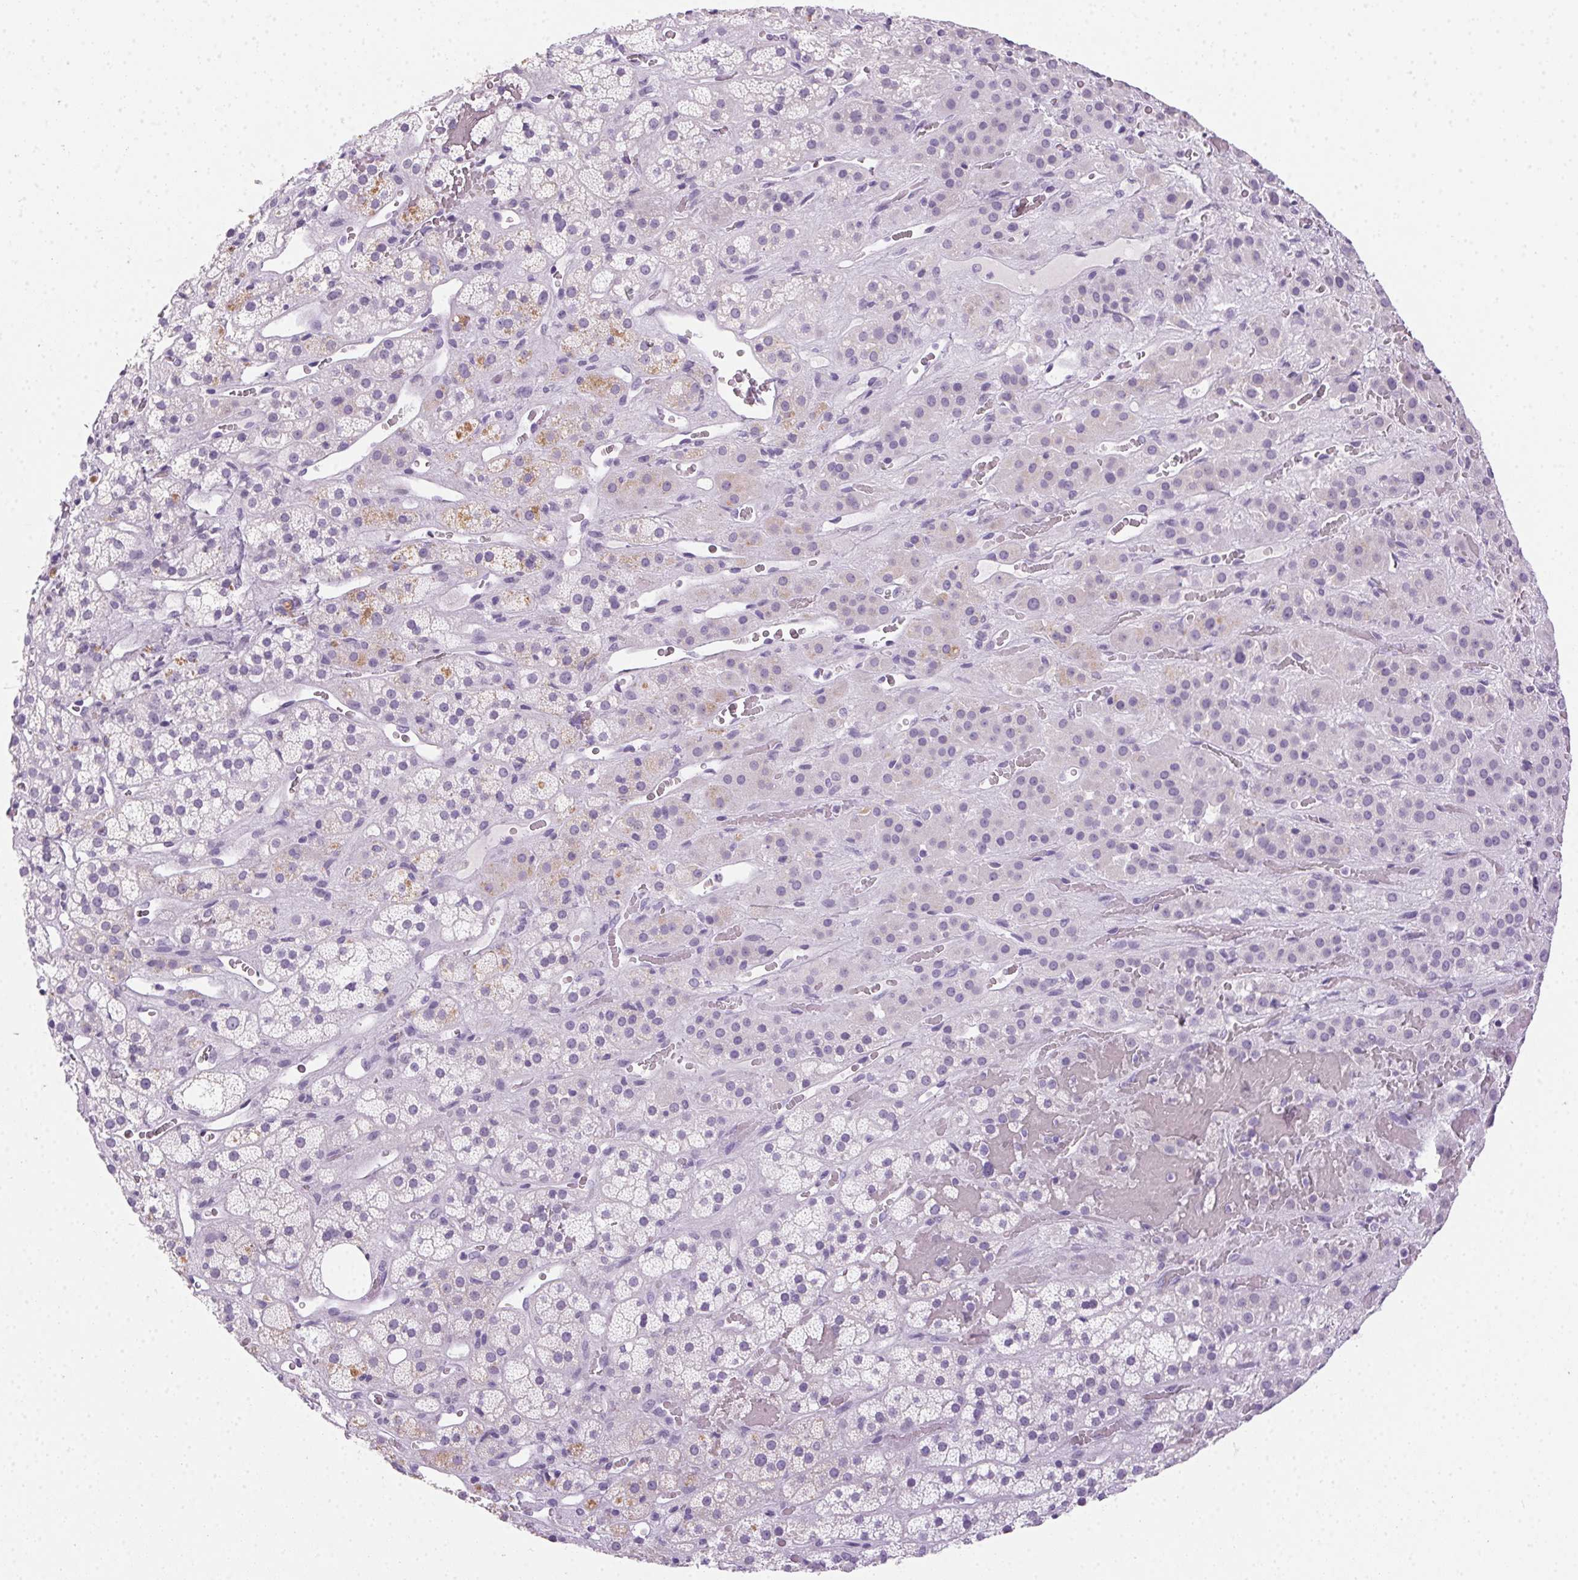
{"staining": {"intensity": "negative", "quantity": "none", "location": "none"}, "tissue": "adrenal gland", "cell_type": "Glandular cells", "image_type": "normal", "snomed": [{"axis": "morphology", "description": "Normal tissue, NOS"}, {"axis": "topography", "description": "Adrenal gland"}], "caption": "A micrograph of adrenal gland stained for a protein shows no brown staining in glandular cells.", "gene": "POPDC2", "patient": {"sex": "male", "age": 57}}